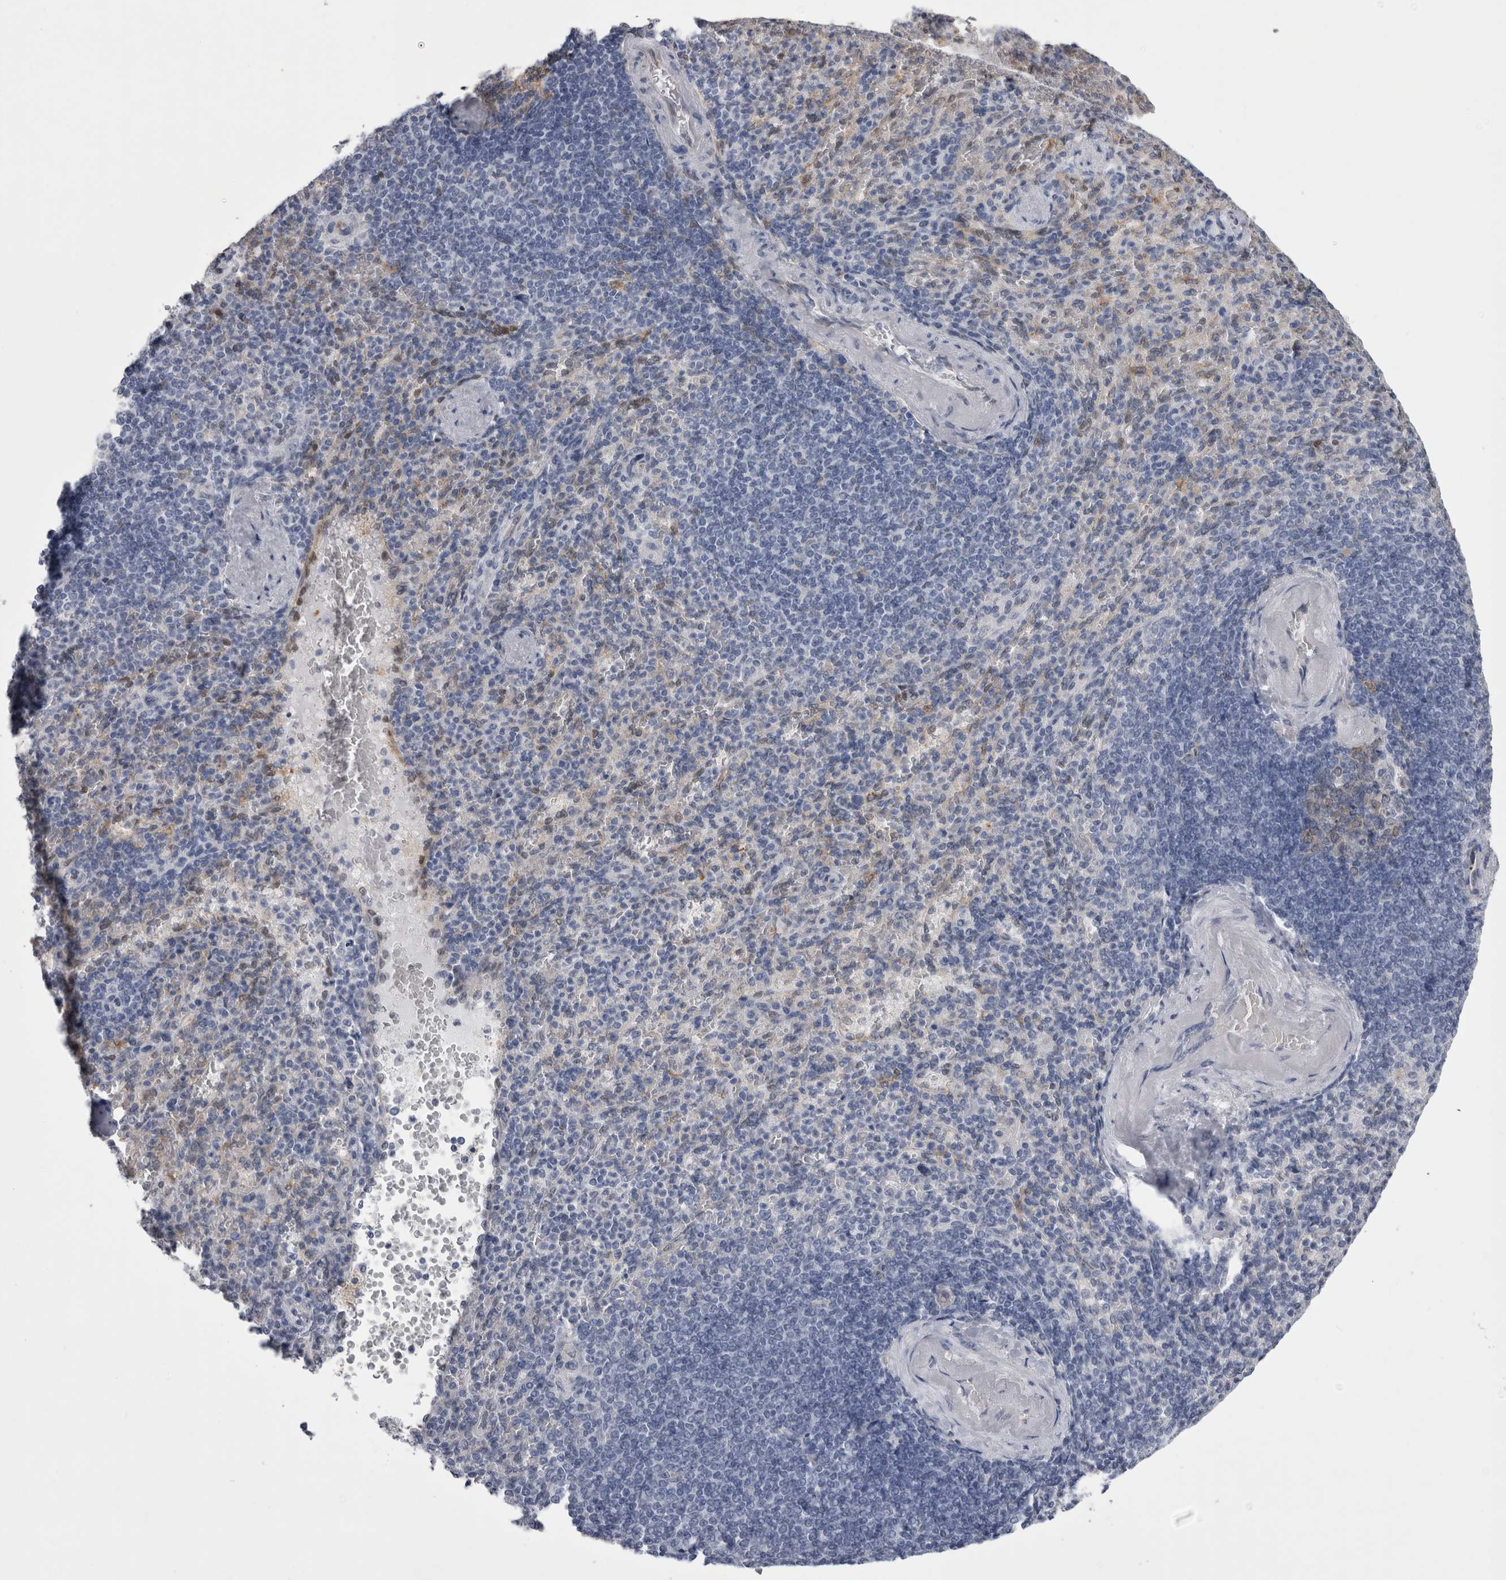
{"staining": {"intensity": "negative", "quantity": "none", "location": "none"}, "tissue": "spleen", "cell_type": "Cells in red pulp", "image_type": "normal", "snomed": [{"axis": "morphology", "description": "Normal tissue, NOS"}, {"axis": "topography", "description": "Spleen"}], "caption": "An image of human spleen is negative for staining in cells in red pulp. (DAB immunohistochemistry (IHC) visualized using brightfield microscopy, high magnification).", "gene": "ACOT7", "patient": {"sex": "female", "age": 74}}